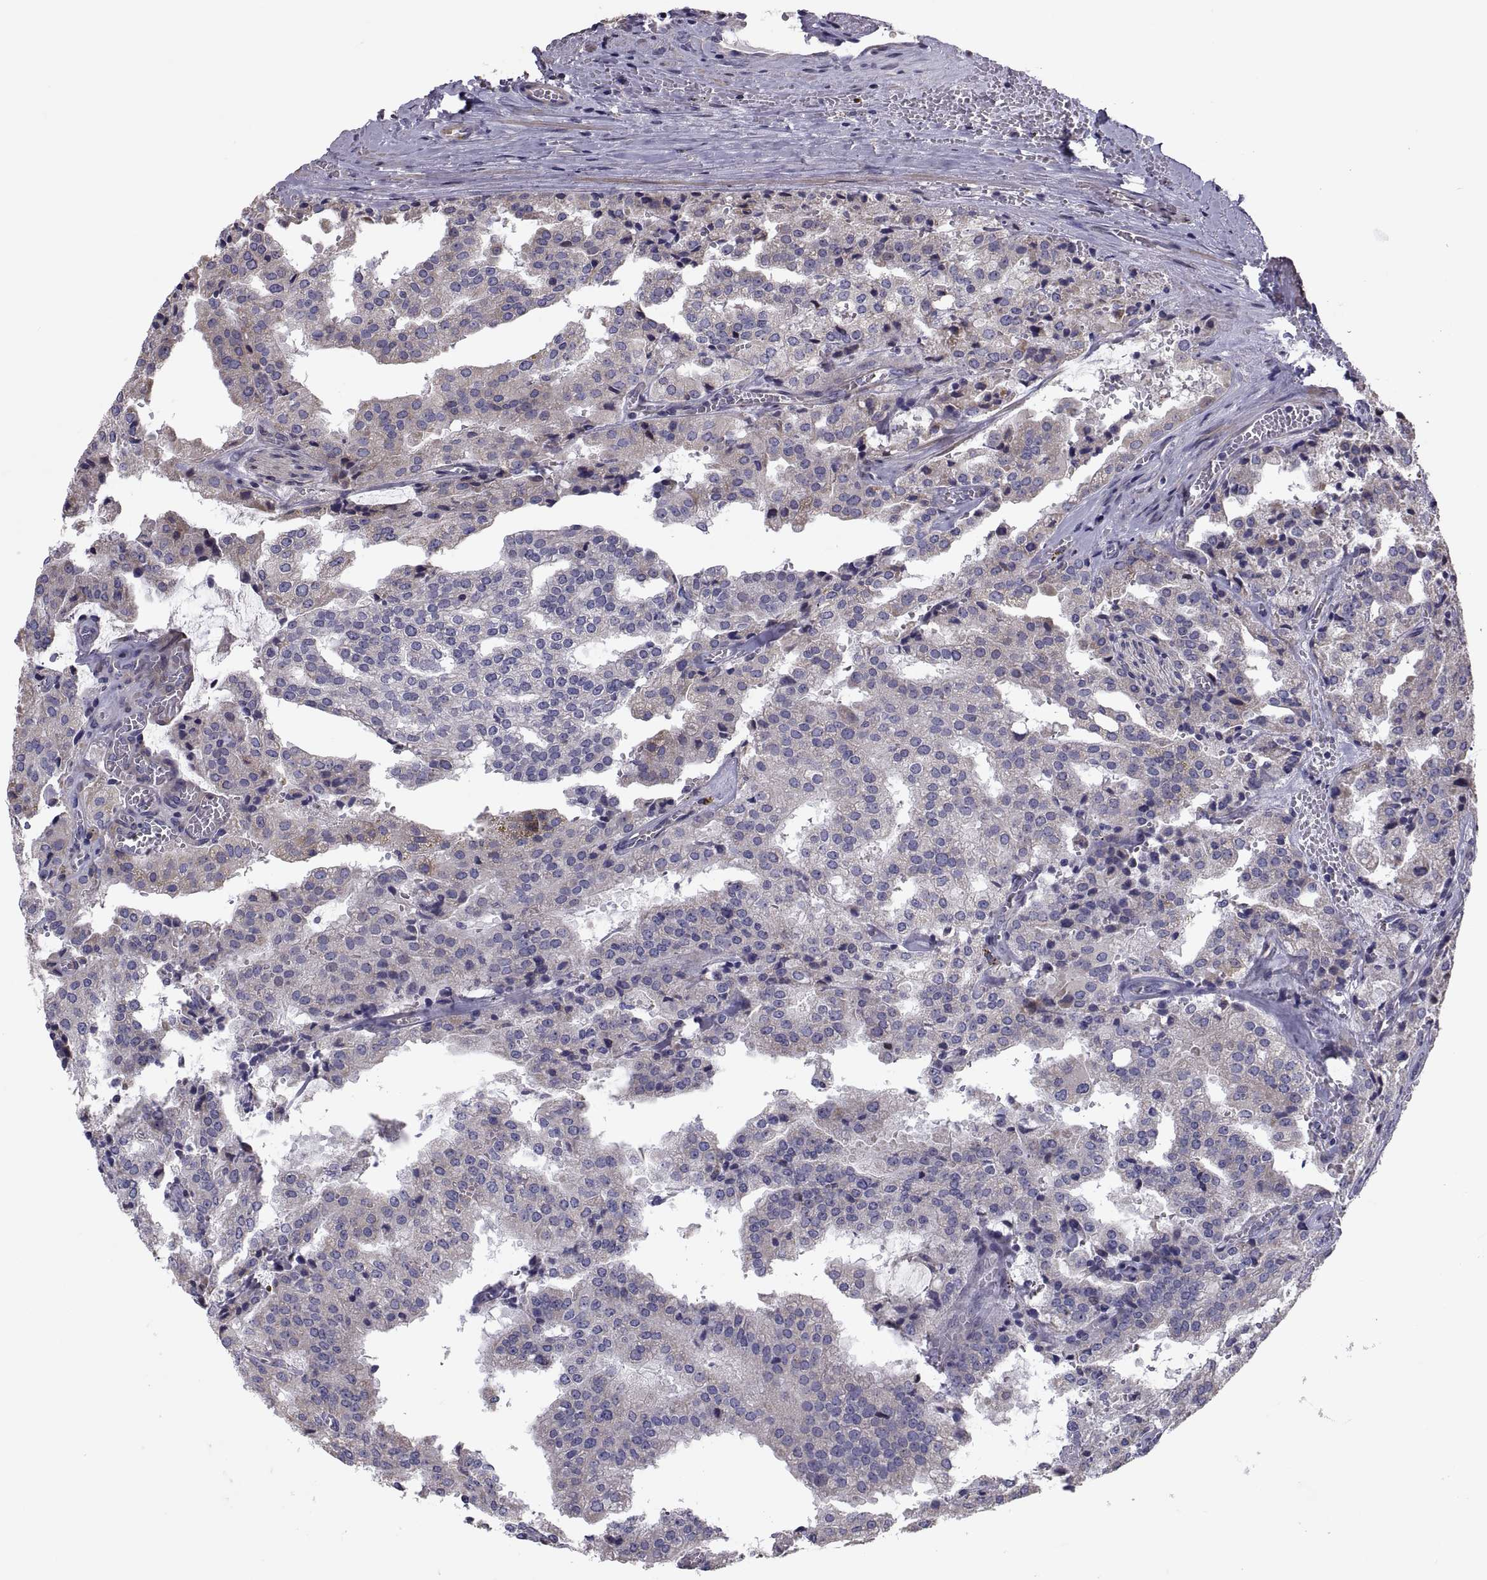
{"staining": {"intensity": "moderate", "quantity": "<25%", "location": "cytoplasmic/membranous"}, "tissue": "prostate cancer", "cell_type": "Tumor cells", "image_type": "cancer", "snomed": [{"axis": "morphology", "description": "Adenocarcinoma, High grade"}, {"axis": "topography", "description": "Prostate"}], "caption": "A histopathology image of human prostate high-grade adenocarcinoma stained for a protein reveals moderate cytoplasmic/membranous brown staining in tumor cells.", "gene": "ANO1", "patient": {"sex": "male", "age": 68}}